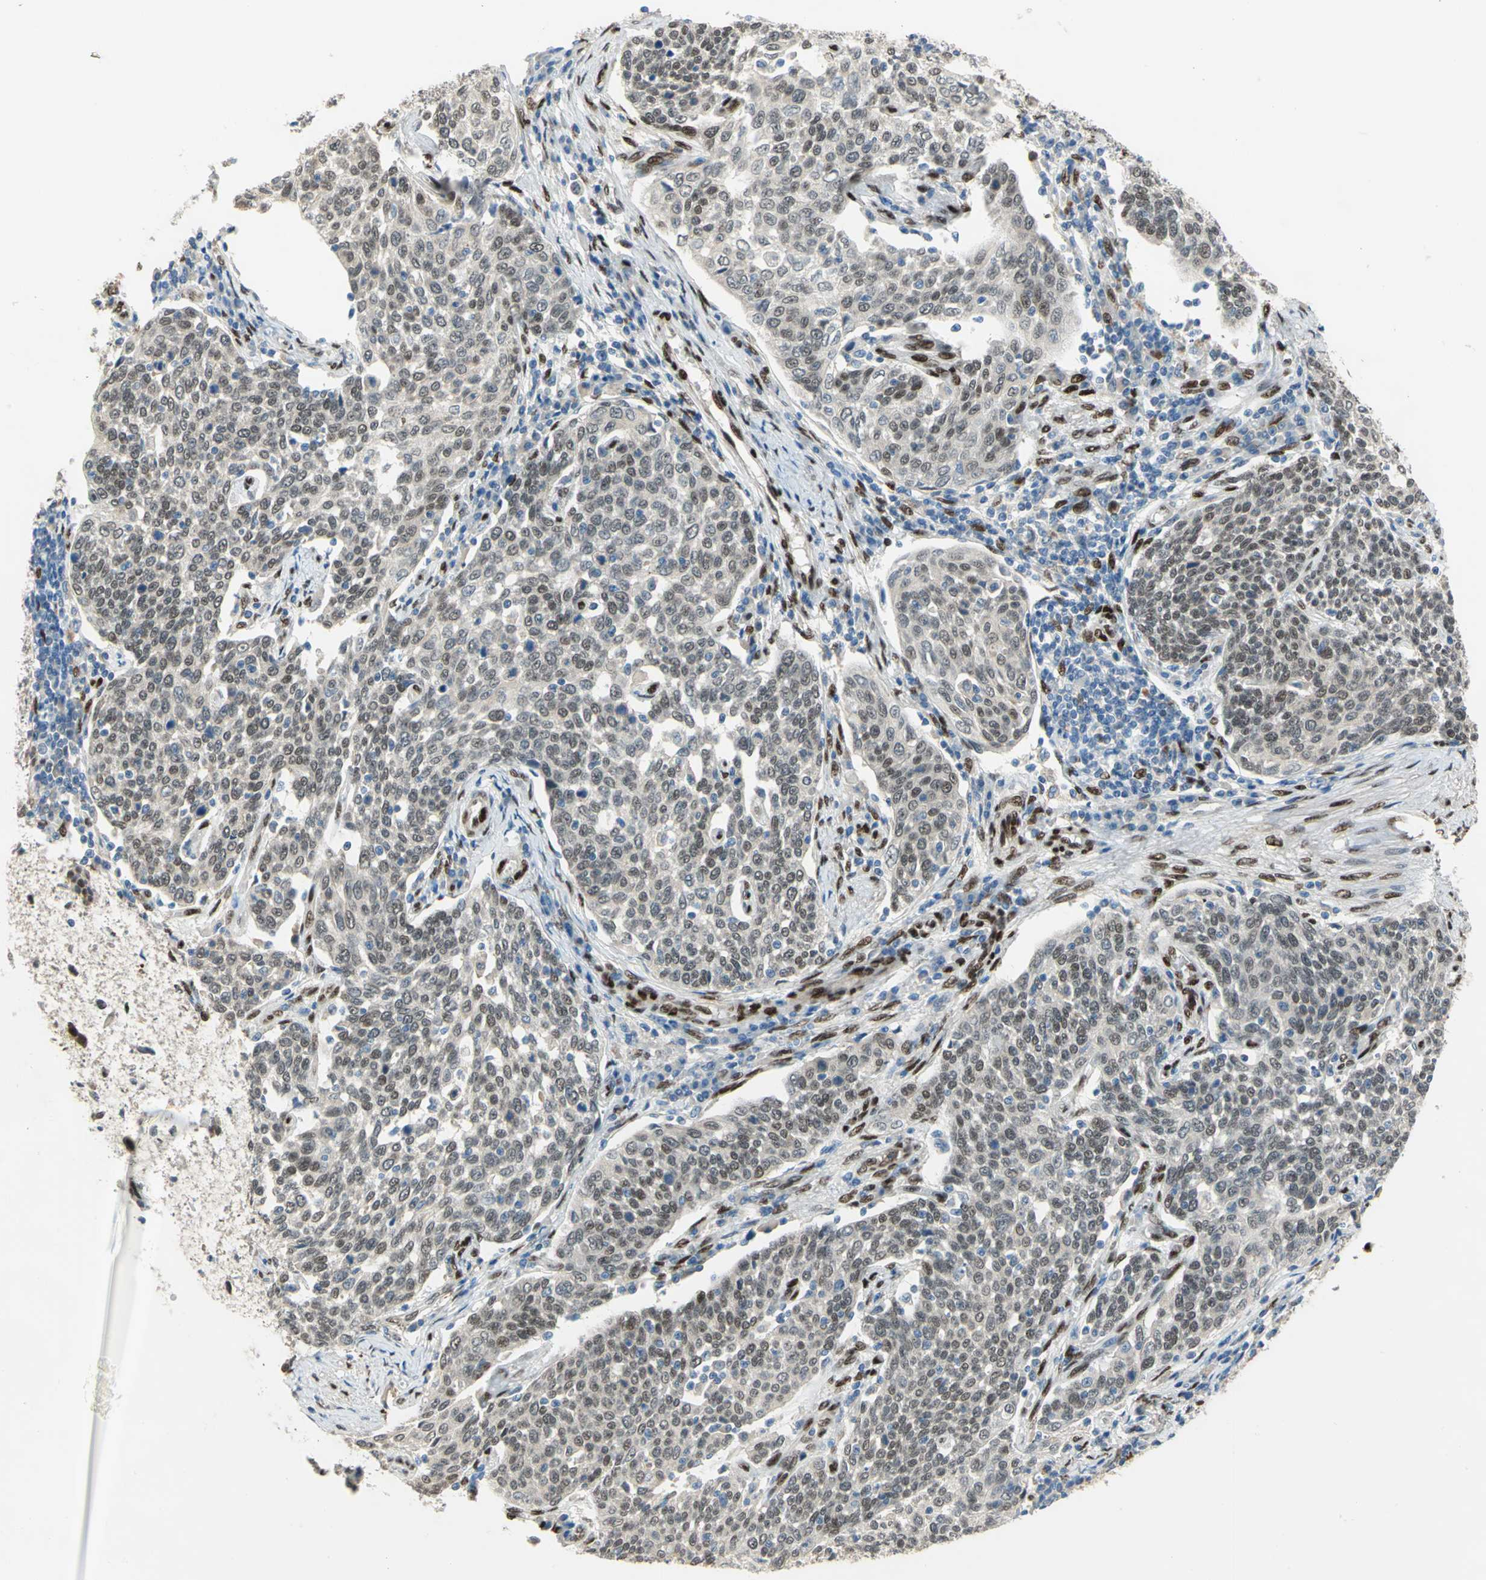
{"staining": {"intensity": "weak", "quantity": ">75%", "location": "nuclear"}, "tissue": "cervical cancer", "cell_type": "Tumor cells", "image_type": "cancer", "snomed": [{"axis": "morphology", "description": "Squamous cell carcinoma, NOS"}, {"axis": "topography", "description": "Cervix"}], "caption": "Immunohistochemistry histopathology image of neoplastic tissue: human cervical cancer (squamous cell carcinoma) stained using immunohistochemistry (IHC) demonstrates low levels of weak protein expression localized specifically in the nuclear of tumor cells, appearing as a nuclear brown color.", "gene": "RBFOX2", "patient": {"sex": "female", "age": 34}}